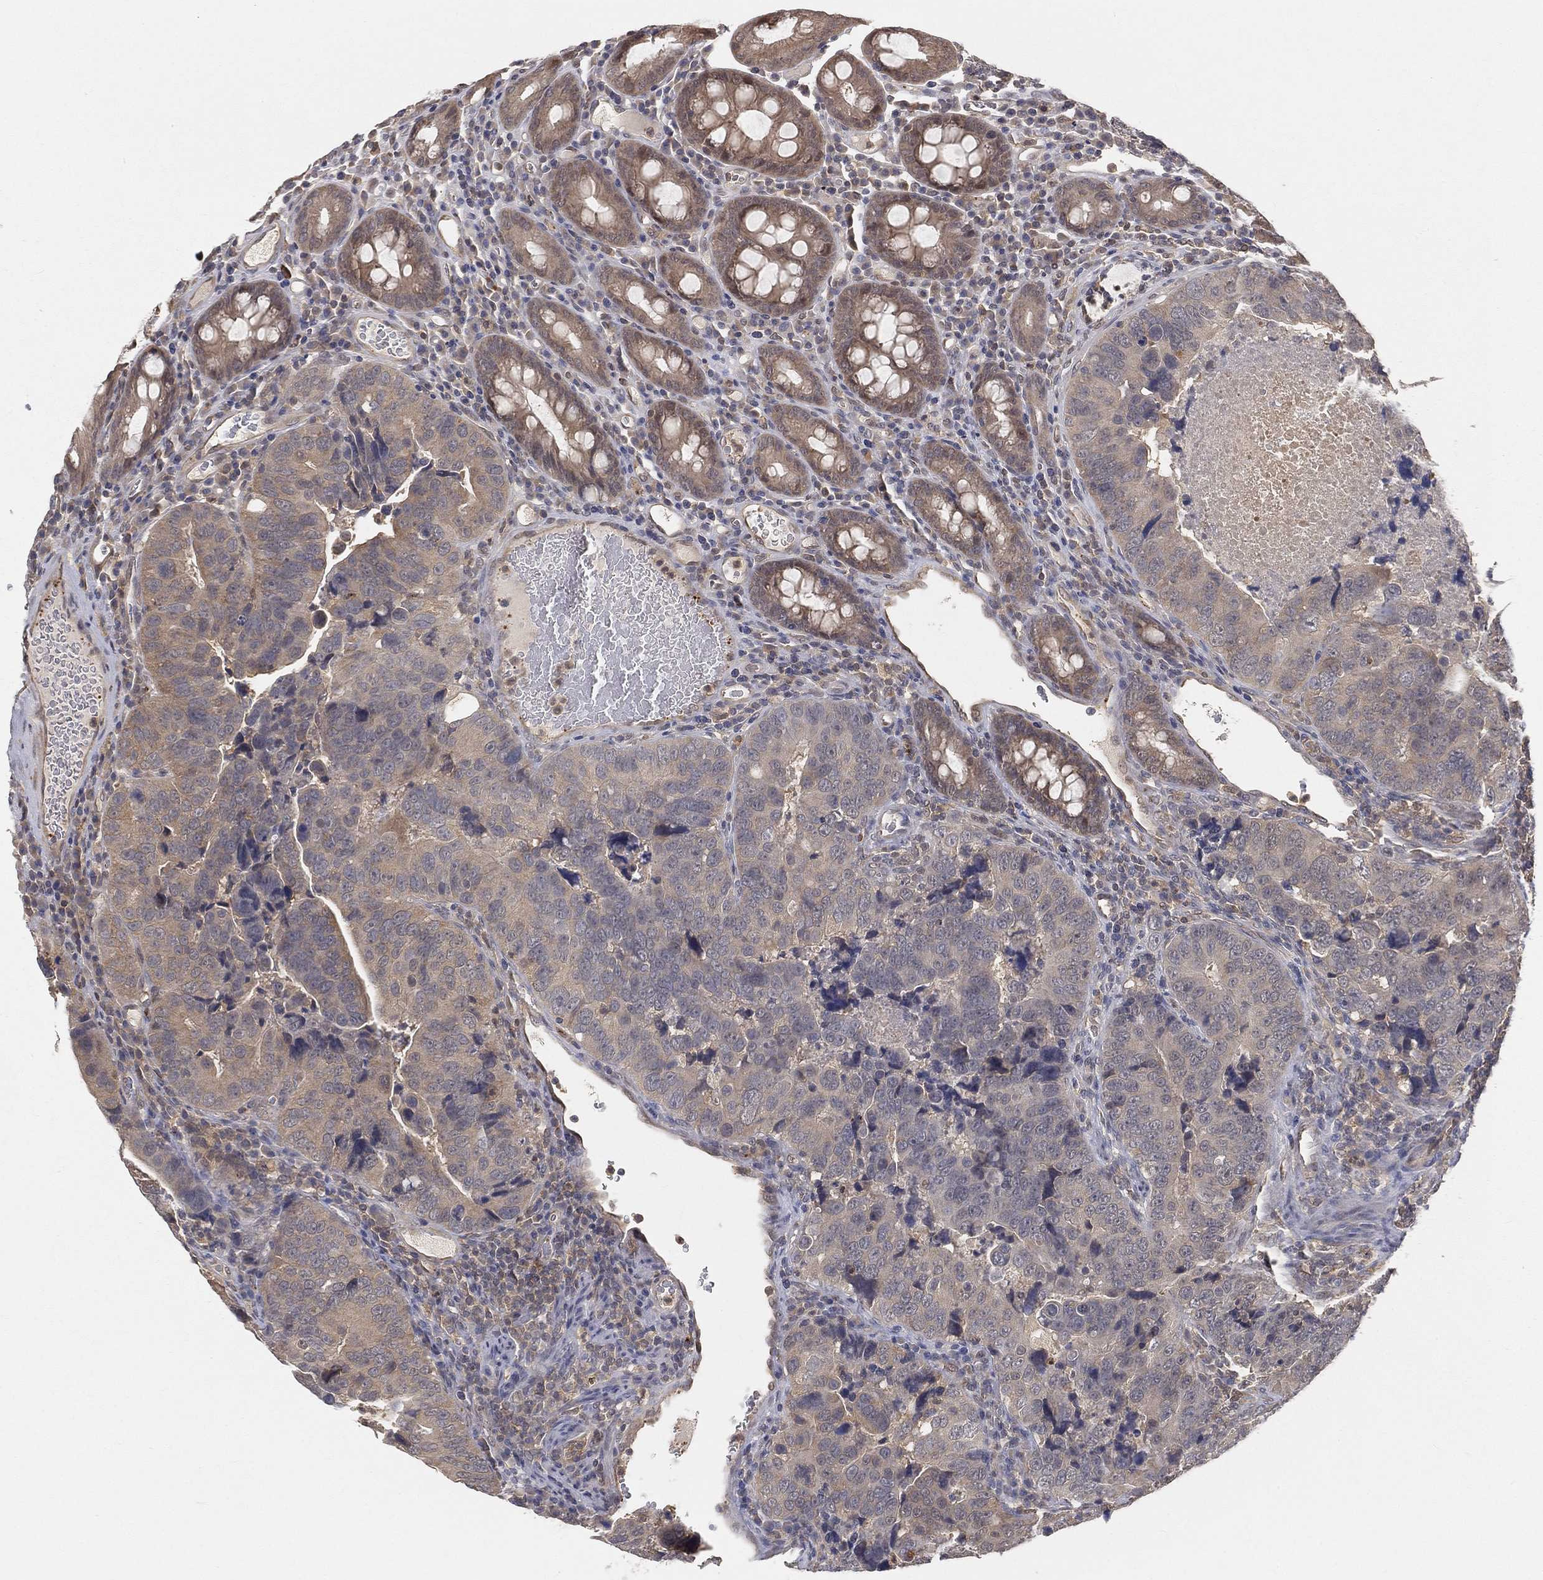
{"staining": {"intensity": "negative", "quantity": "none", "location": "none"}, "tissue": "colorectal cancer", "cell_type": "Tumor cells", "image_type": "cancer", "snomed": [{"axis": "morphology", "description": "Adenocarcinoma, NOS"}, {"axis": "topography", "description": "Colon"}], "caption": "Tumor cells show no significant expression in colorectal cancer (adenocarcinoma).", "gene": "MAPK1", "patient": {"sex": "female", "age": 72}}